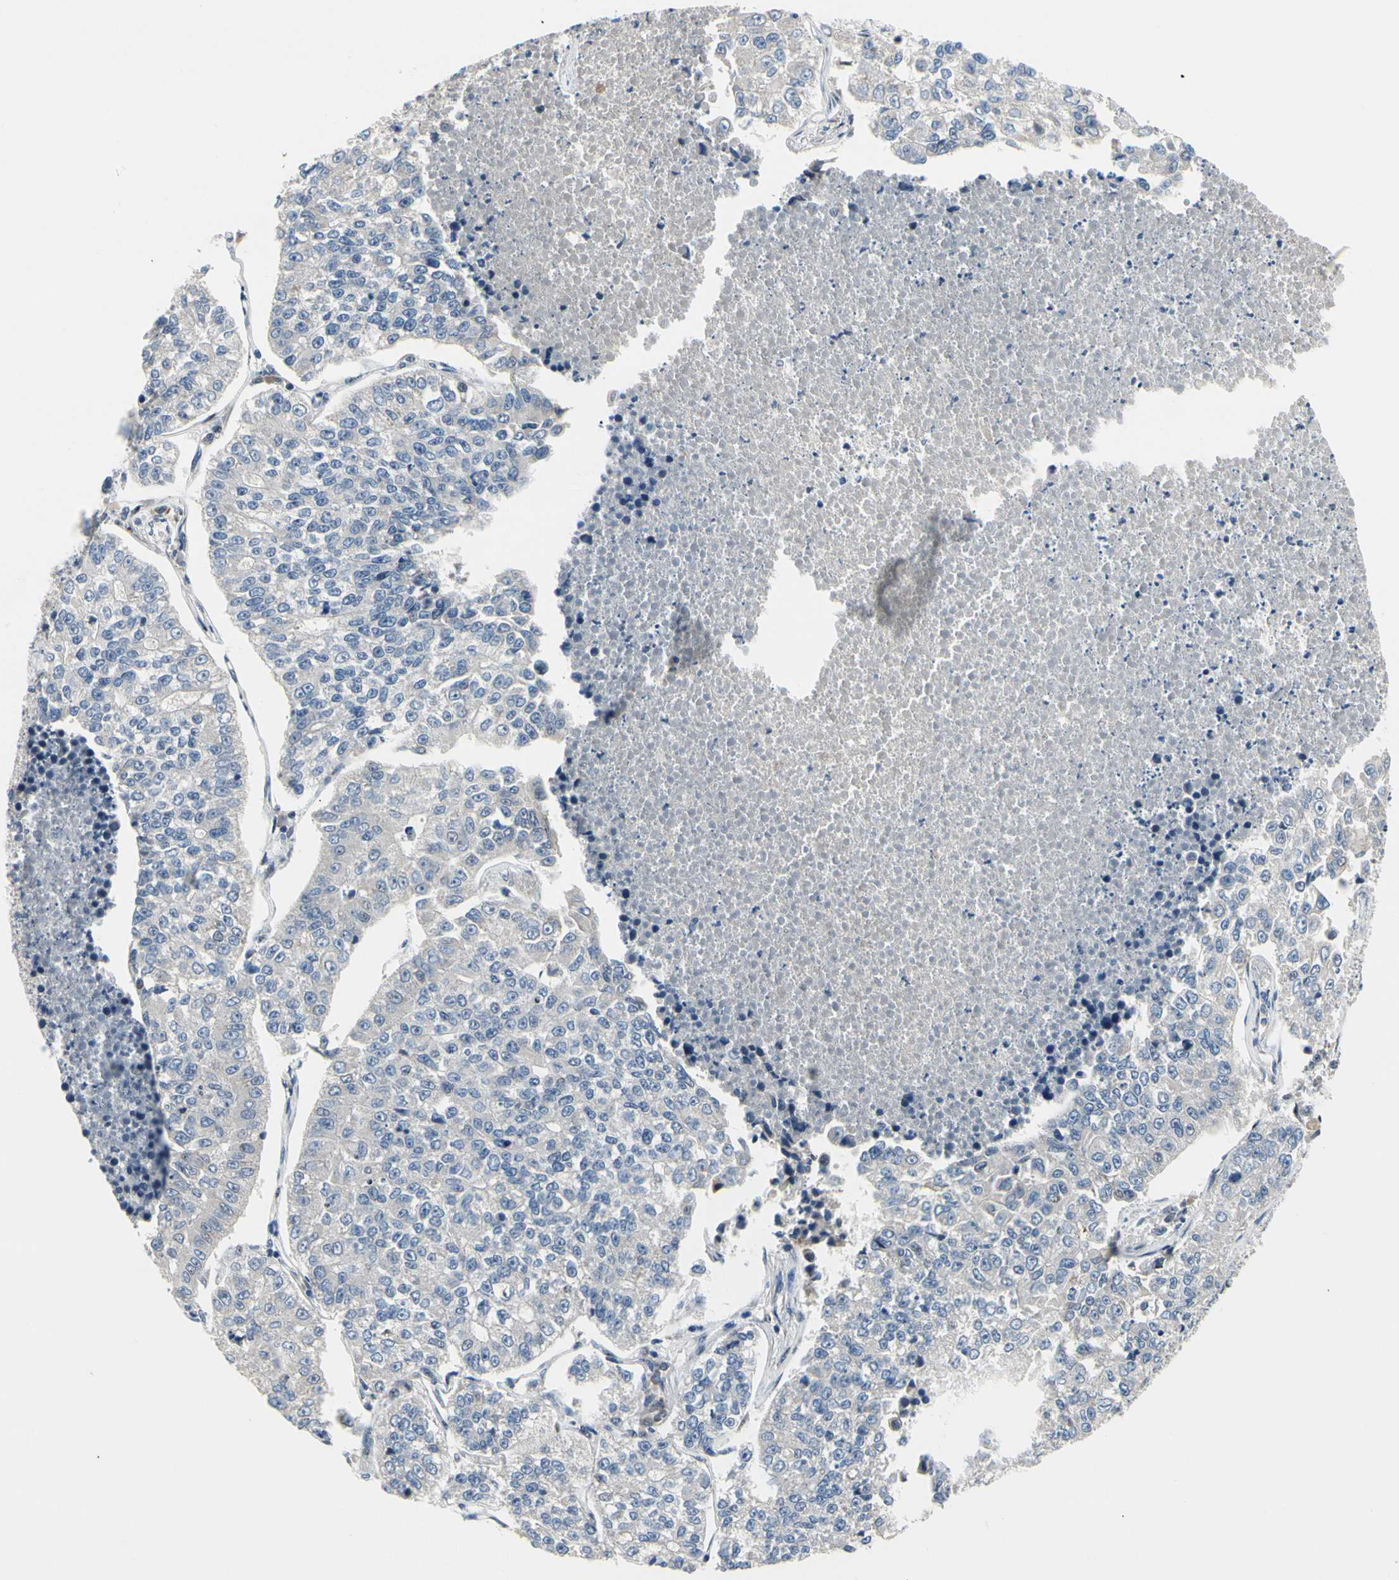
{"staining": {"intensity": "negative", "quantity": "none", "location": "none"}, "tissue": "lung cancer", "cell_type": "Tumor cells", "image_type": "cancer", "snomed": [{"axis": "morphology", "description": "Adenocarcinoma, NOS"}, {"axis": "topography", "description": "Lung"}], "caption": "Lung adenocarcinoma was stained to show a protein in brown. There is no significant positivity in tumor cells. (Brightfield microscopy of DAB (3,3'-diaminobenzidine) immunohistochemistry (IHC) at high magnification).", "gene": "NFASC", "patient": {"sex": "male", "age": 49}}